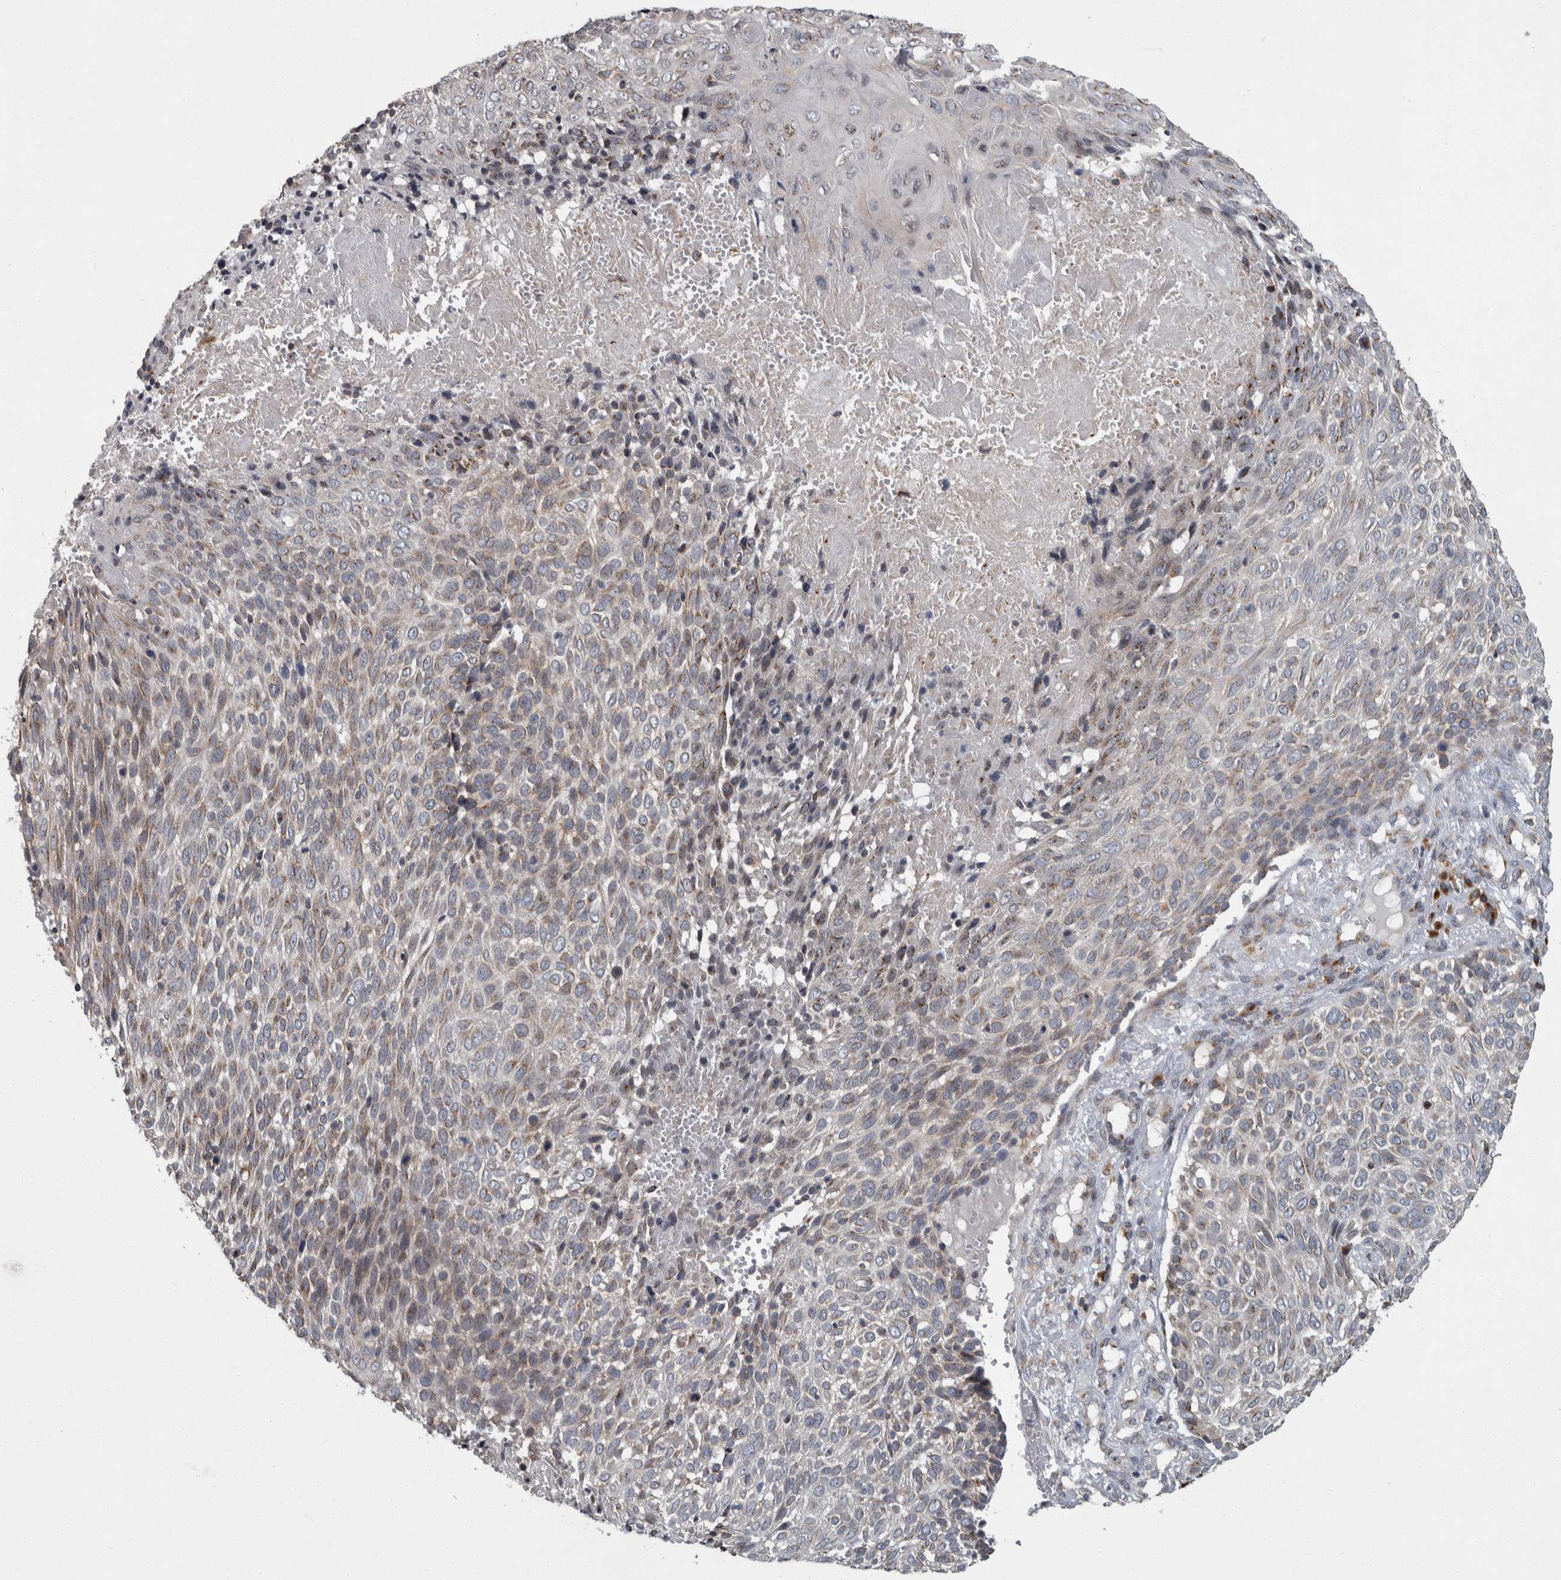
{"staining": {"intensity": "weak", "quantity": "<25%", "location": "cytoplasmic/membranous"}, "tissue": "cervical cancer", "cell_type": "Tumor cells", "image_type": "cancer", "snomed": [{"axis": "morphology", "description": "Squamous cell carcinoma, NOS"}, {"axis": "topography", "description": "Cervix"}], "caption": "Immunohistochemistry (IHC) histopathology image of human cervical cancer stained for a protein (brown), which exhibits no positivity in tumor cells.", "gene": "LMAN2L", "patient": {"sex": "female", "age": 74}}